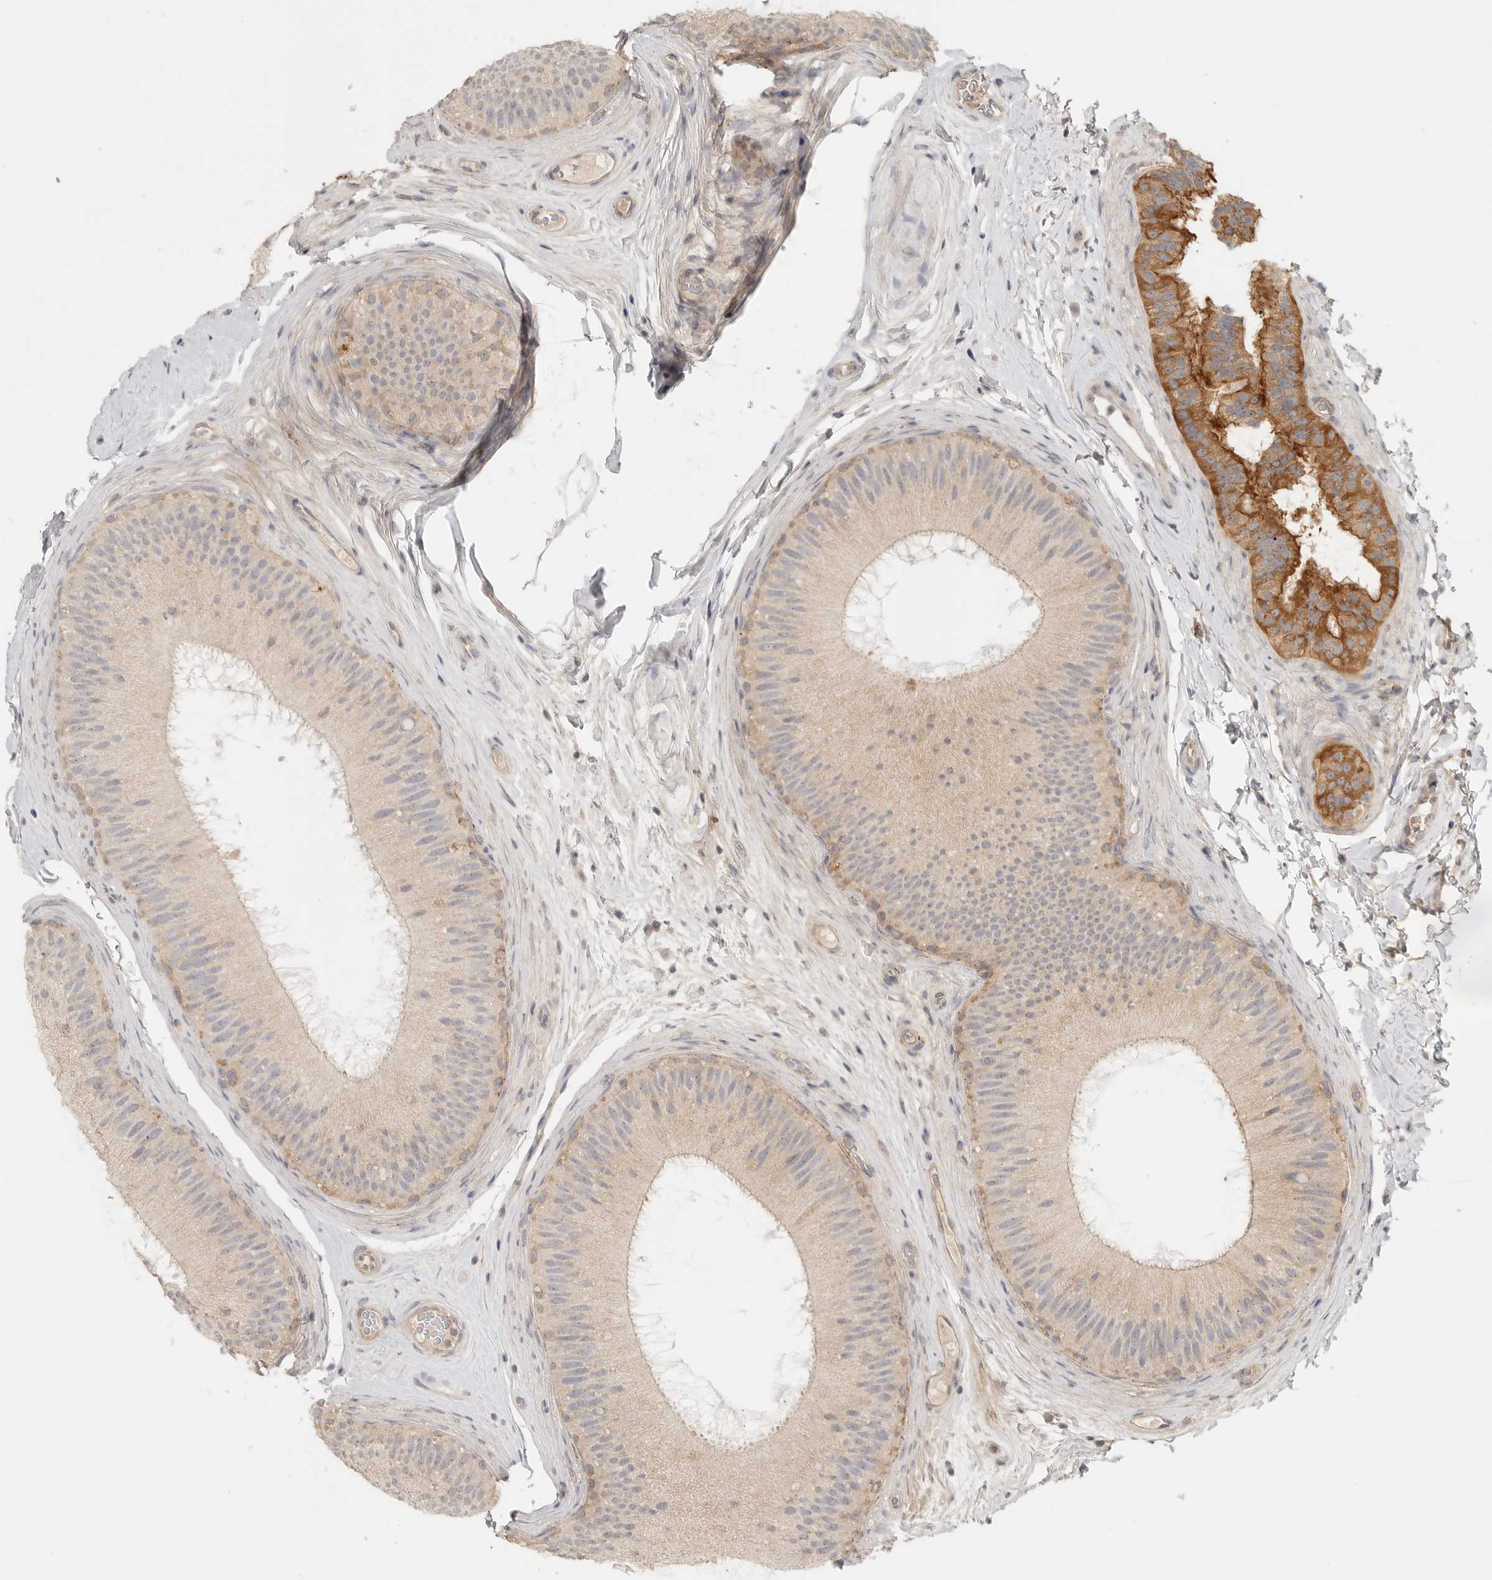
{"staining": {"intensity": "moderate", "quantity": "<25%", "location": "cytoplasmic/membranous"}, "tissue": "epididymis", "cell_type": "Glandular cells", "image_type": "normal", "snomed": [{"axis": "morphology", "description": "Normal tissue, NOS"}, {"axis": "topography", "description": "Epididymis"}], "caption": "Immunohistochemical staining of benign human epididymis shows low levels of moderate cytoplasmic/membranous staining in about <25% of glandular cells.", "gene": "HDAC6", "patient": {"sex": "male", "age": 45}}